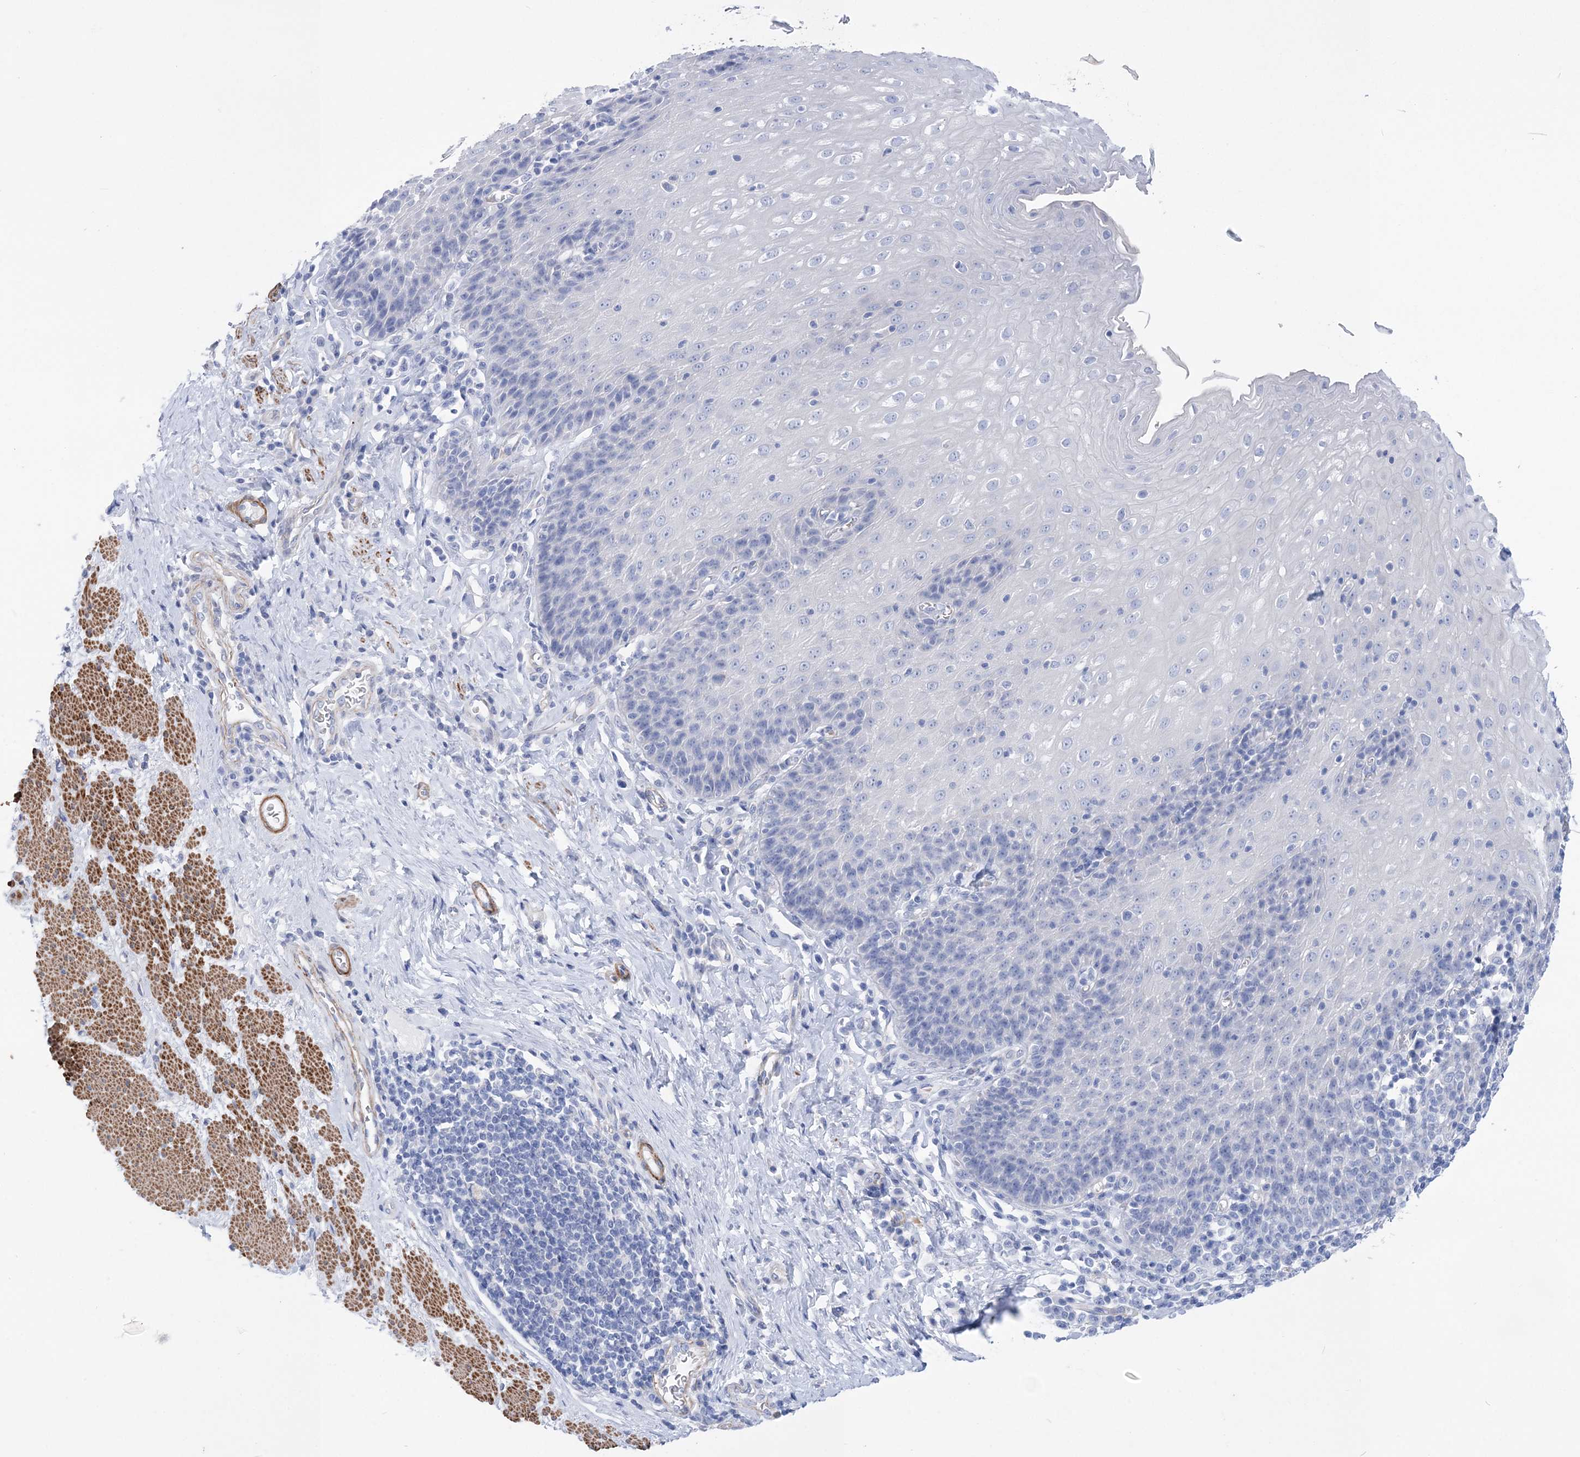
{"staining": {"intensity": "negative", "quantity": "none", "location": "none"}, "tissue": "esophagus", "cell_type": "Squamous epithelial cells", "image_type": "normal", "snomed": [{"axis": "morphology", "description": "Normal tissue, NOS"}, {"axis": "topography", "description": "Esophagus"}], "caption": "Human esophagus stained for a protein using immunohistochemistry reveals no staining in squamous epithelial cells.", "gene": "WDR74", "patient": {"sex": "female", "age": 61}}